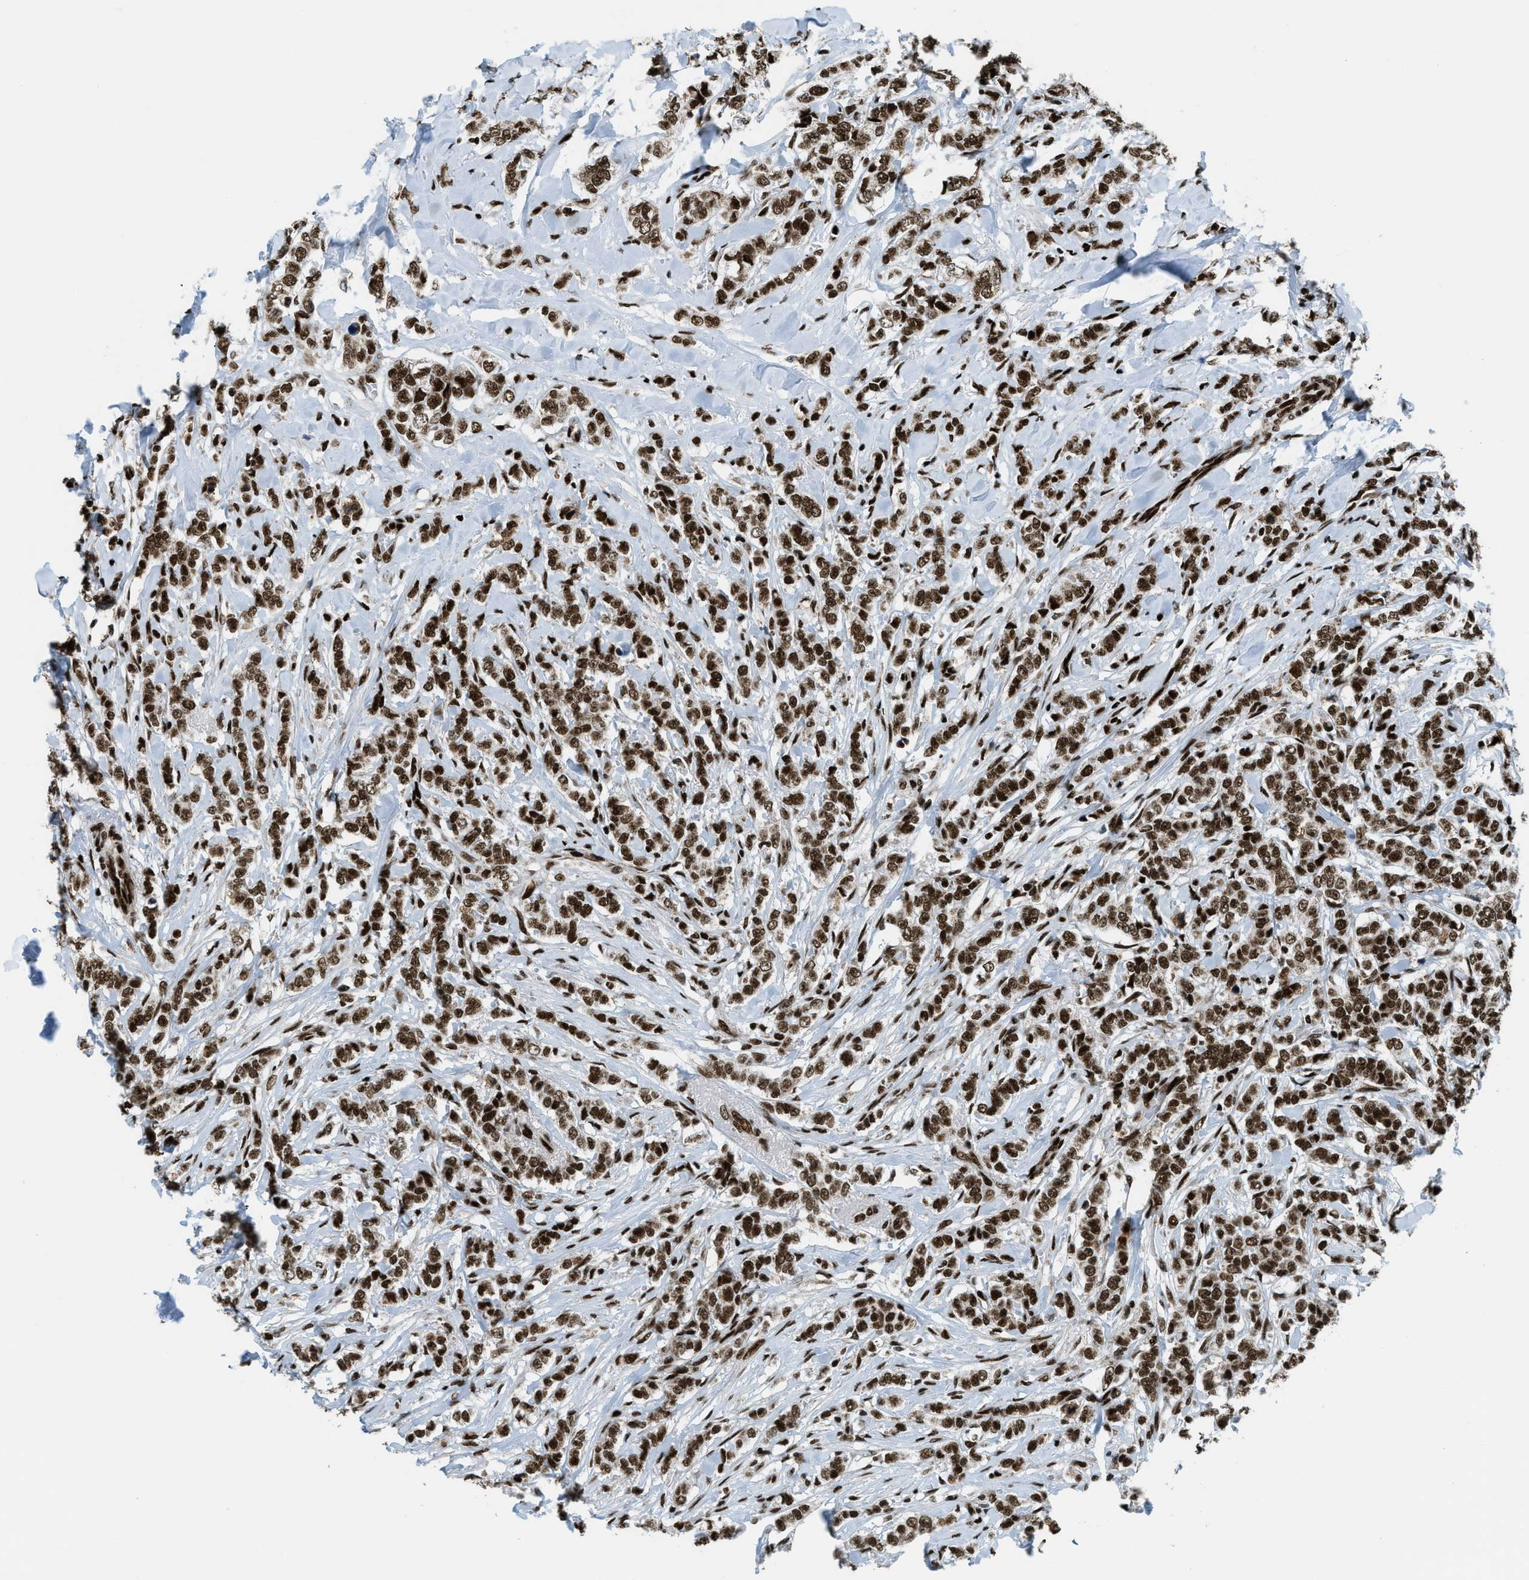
{"staining": {"intensity": "strong", "quantity": ">75%", "location": "nuclear"}, "tissue": "breast cancer", "cell_type": "Tumor cells", "image_type": "cancer", "snomed": [{"axis": "morphology", "description": "Lobular carcinoma"}, {"axis": "topography", "description": "Skin"}, {"axis": "topography", "description": "Breast"}], "caption": "A high-resolution photomicrograph shows immunohistochemistry (IHC) staining of lobular carcinoma (breast), which exhibits strong nuclear expression in approximately >75% of tumor cells.", "gene": "GABPB1", "patient": {"sex": "female", "age": 46}}